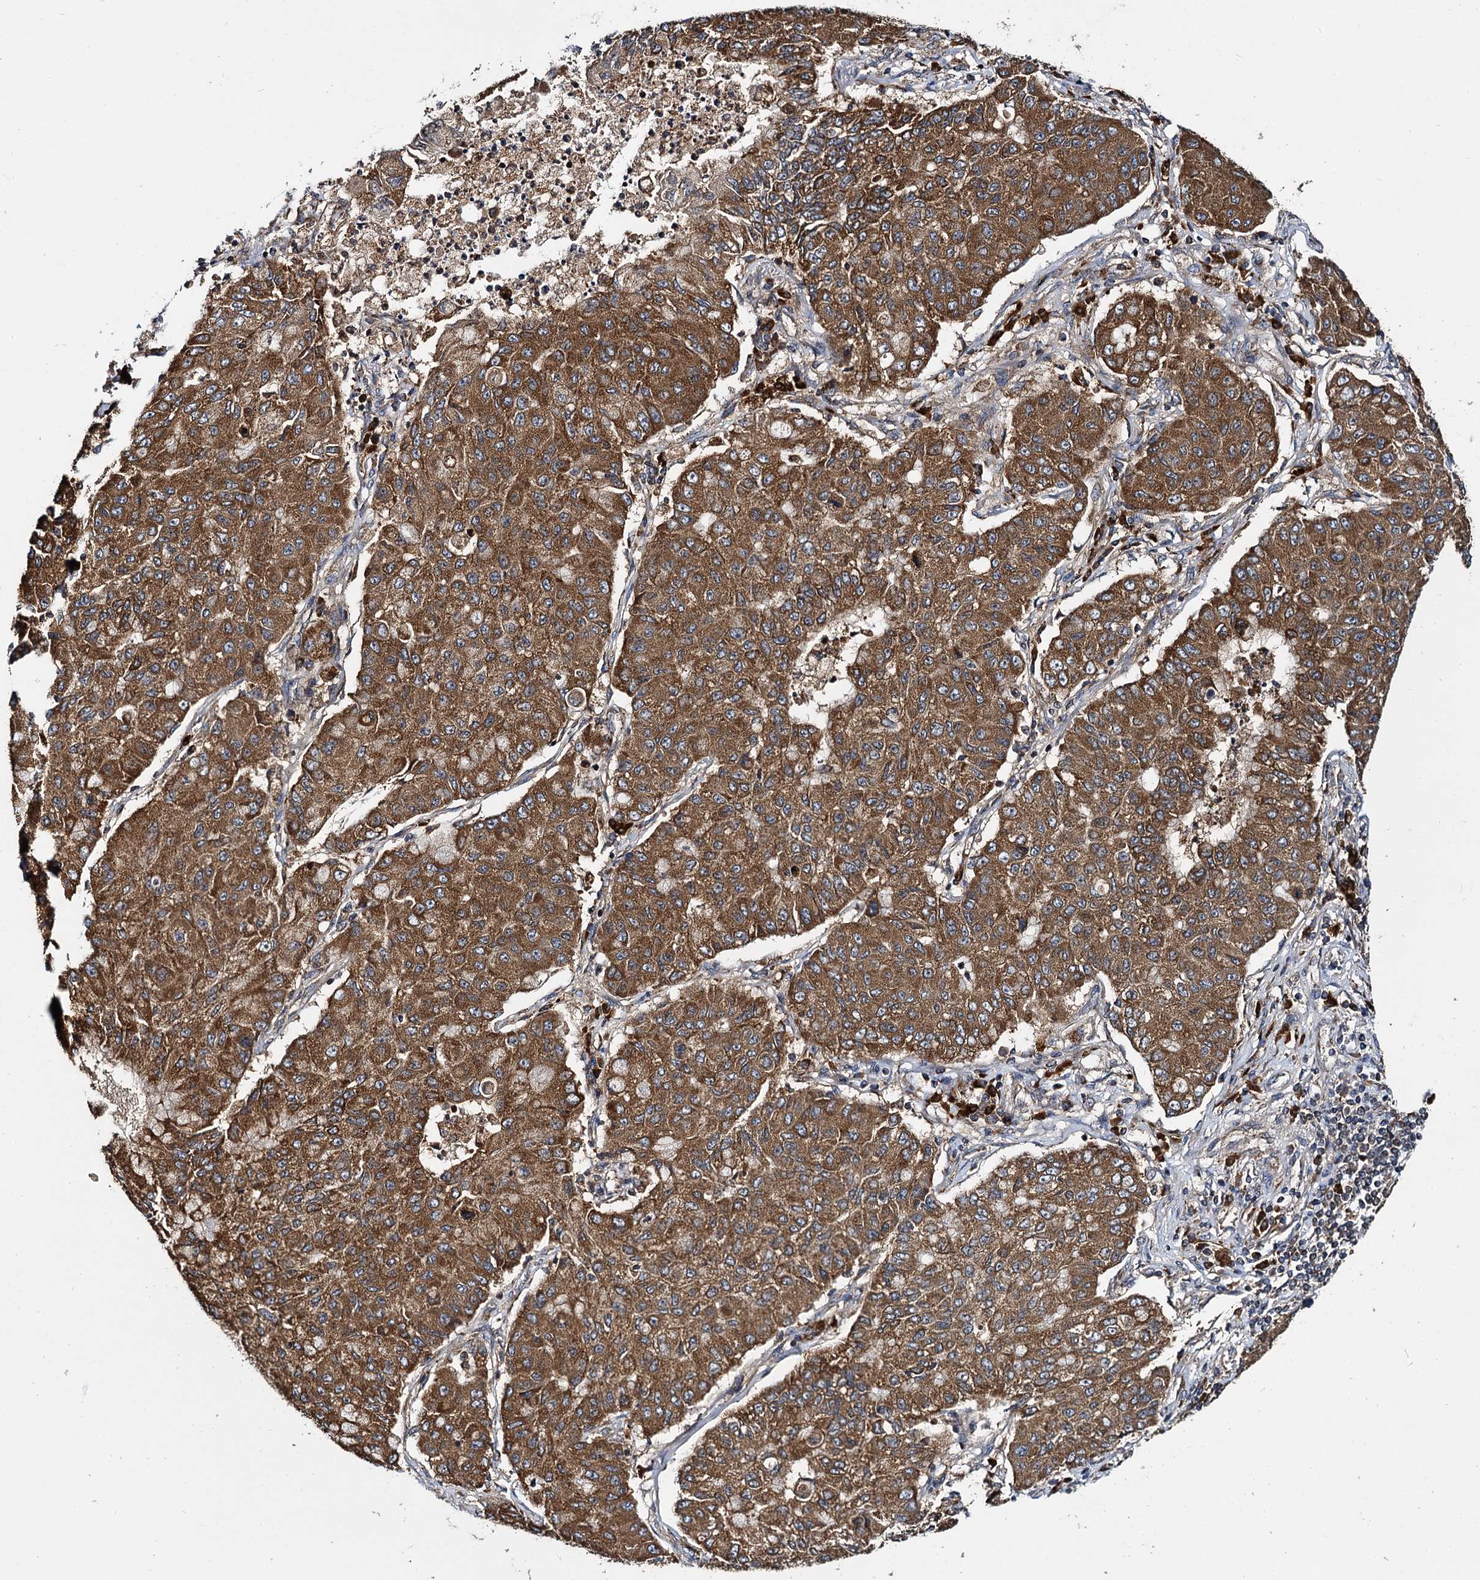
{"staining": {"intensity": "strong", "quantity": ">75%", "location": "cytoplasmic/membranous"}, "tissue": "lung cancer", "cell_type": "Tumor cells", "image_type": "cancer", "snomed": [{"axis": "morphology", "description": "Squamous cell carcinoma, NOS"}, {"axis": "topography", "description": "Lung"}], "caption": "Approximately >75% of tumor cells in human lung squamous cell carcinoma demonstrate strong cytoplasmic/membranous protein staining as visualized by brown immunohistochemical staining.", "gene": "UFM1", "patient": {"sex": "male", "age": 74}}